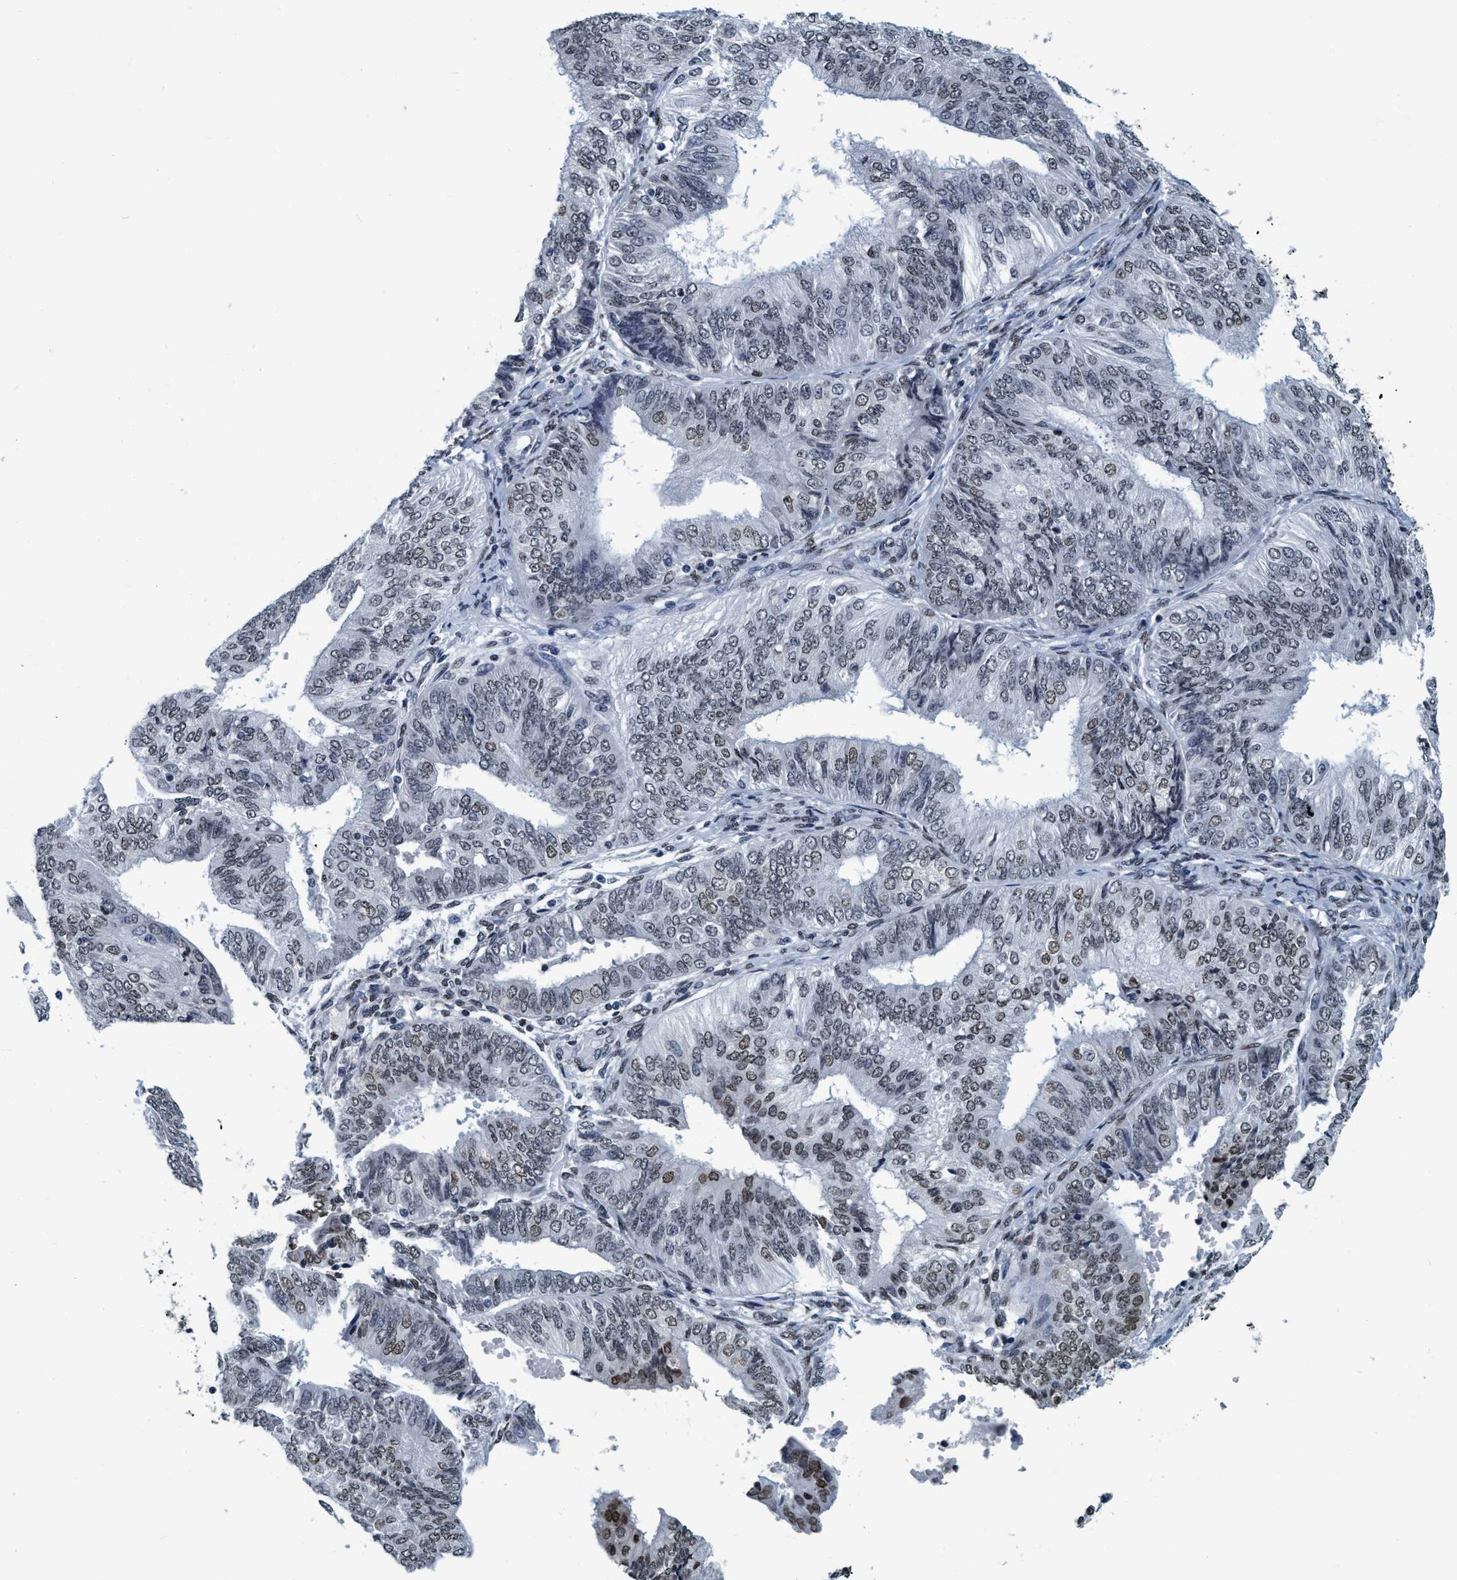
{"staining": {"intensity": "weak", "quantity": "<25%", "location": "nuclear"}, "tissue": "endometrial cancer", "cell_type": "Tumor cells", "image_type": "cancer", "snomed": [{"axis": "morphology", "description": "Adenocarcinoma, NOS"}, {"axis": "topography", "description": "Endometrium"}], "caption": "Tumor cells are negative for protein expression in human endometrial adenocarcinoma.", "gene": "CCNE2", "patient": {"sex": "female", "age": 58}}